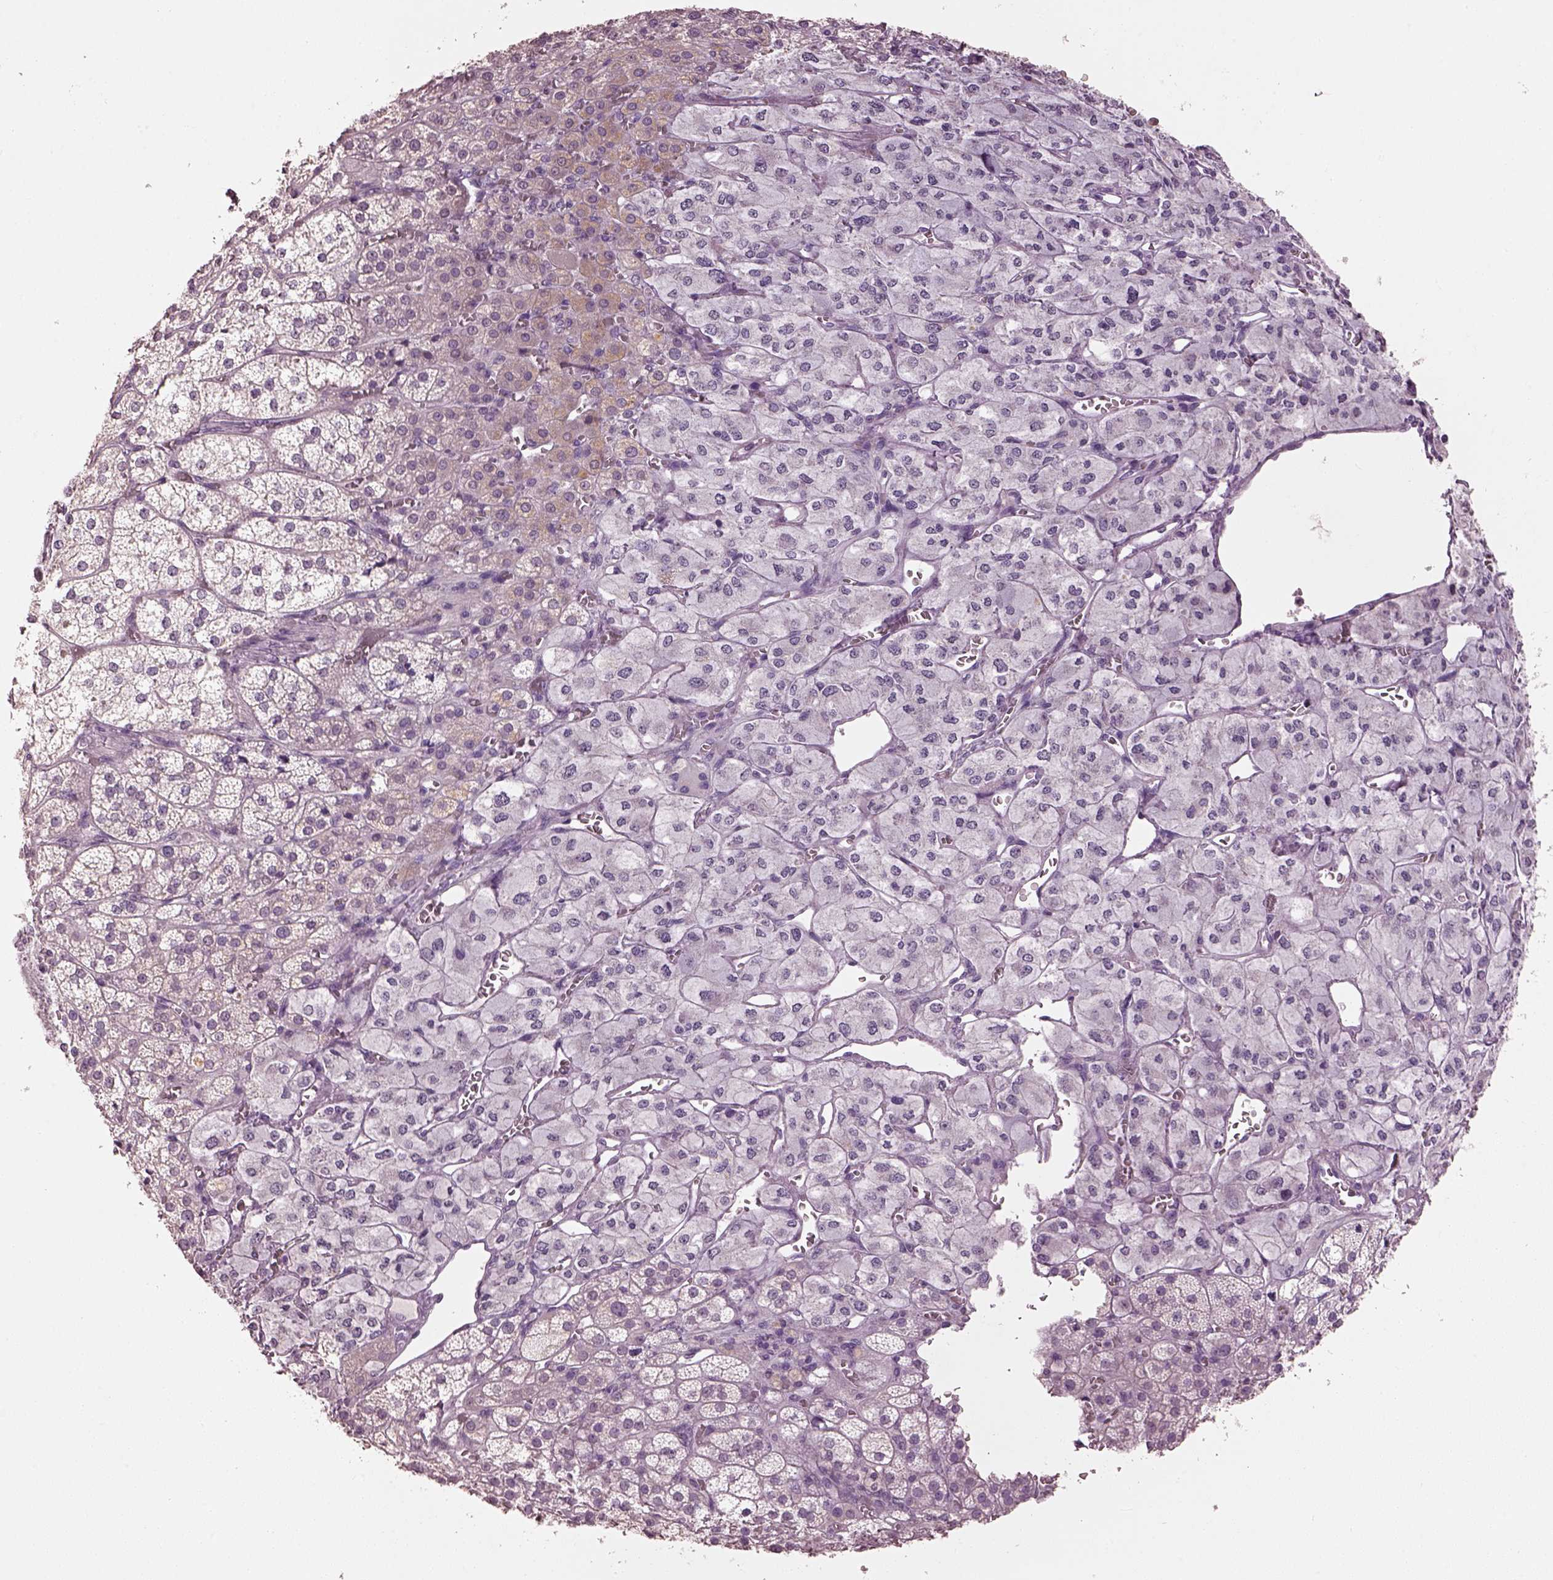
{"staining": {"intensity": "negative", "quantity": "none", "location": "none"}, "tissue": "adrenal gland", "cell_type": "Glandular cells", "image_type": "normal", "snomed": [{"axis": "morphology", "description": "Normal tissue, NOS"}, {"axis": "topography", "description": "Adrenal gland"}], "caption": "A high-resolution histopathology image shows immunohistochemistry staining of normal adrenal gland, which exhibits no significant staining in glandular cells.", "gene": "KCNIP3", "patient": {"sex": "female", "age": 60}}